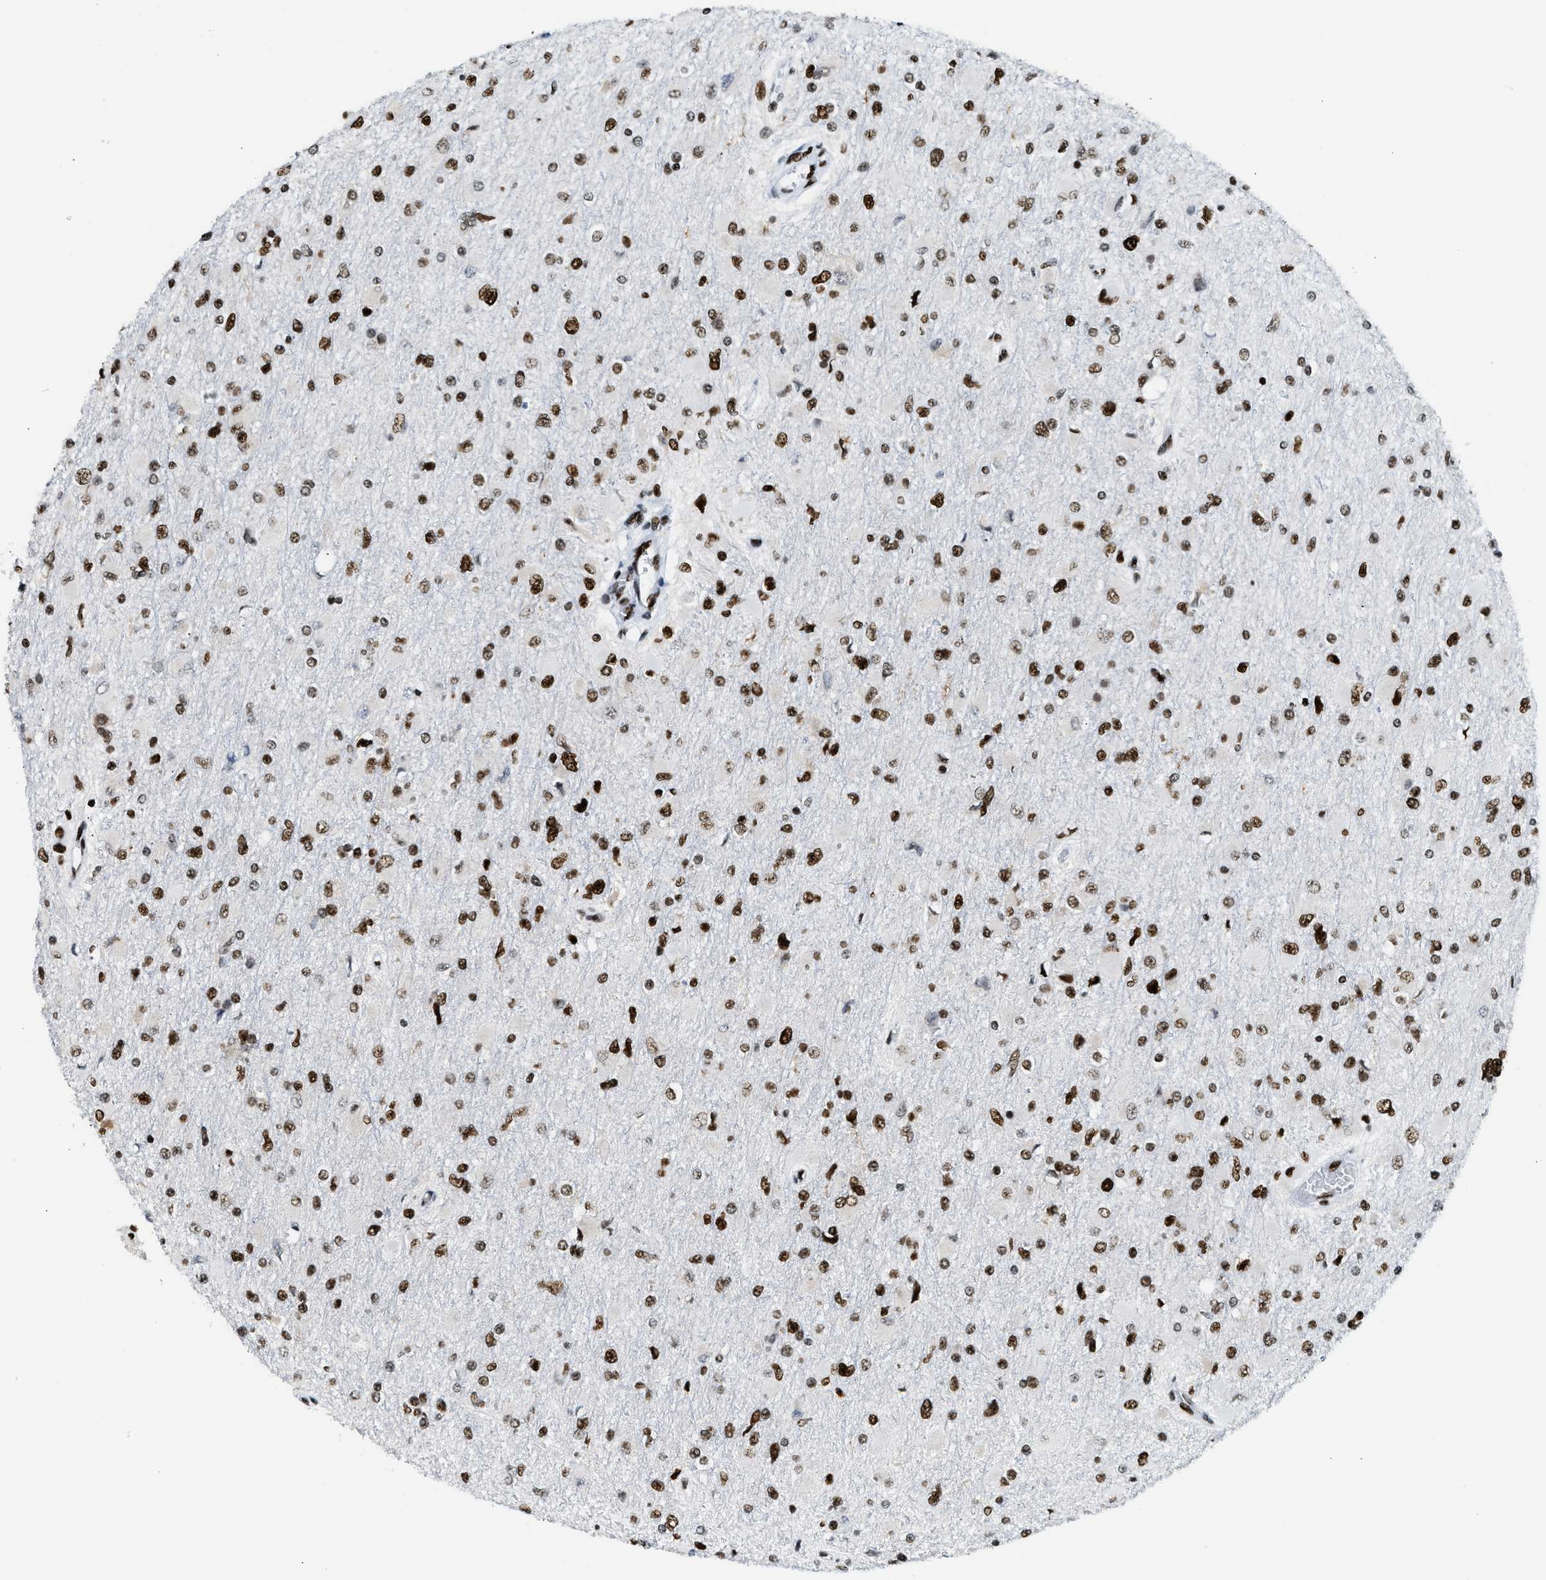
{"staining": {"intensity": "strong", "quantity": ">75%", "location": "nuclear"}, "tissue": "glioma", "cell_type": "Tumor cells", "image_type": "cancer", "snomed": [{"axis": "morphology", "description": "Glioma, malignant, High grade"}, {"axis": "topography", "description": "Cerebral cortex"}], "caption": "This photomicrograph exhibits immunohistochemistry staining of malignant high-grade glioma, with high strong nuclear expression in about >75% of tumor cells.", "gene": "PIF1", "patient": {"sex": "female", "age": 36}}